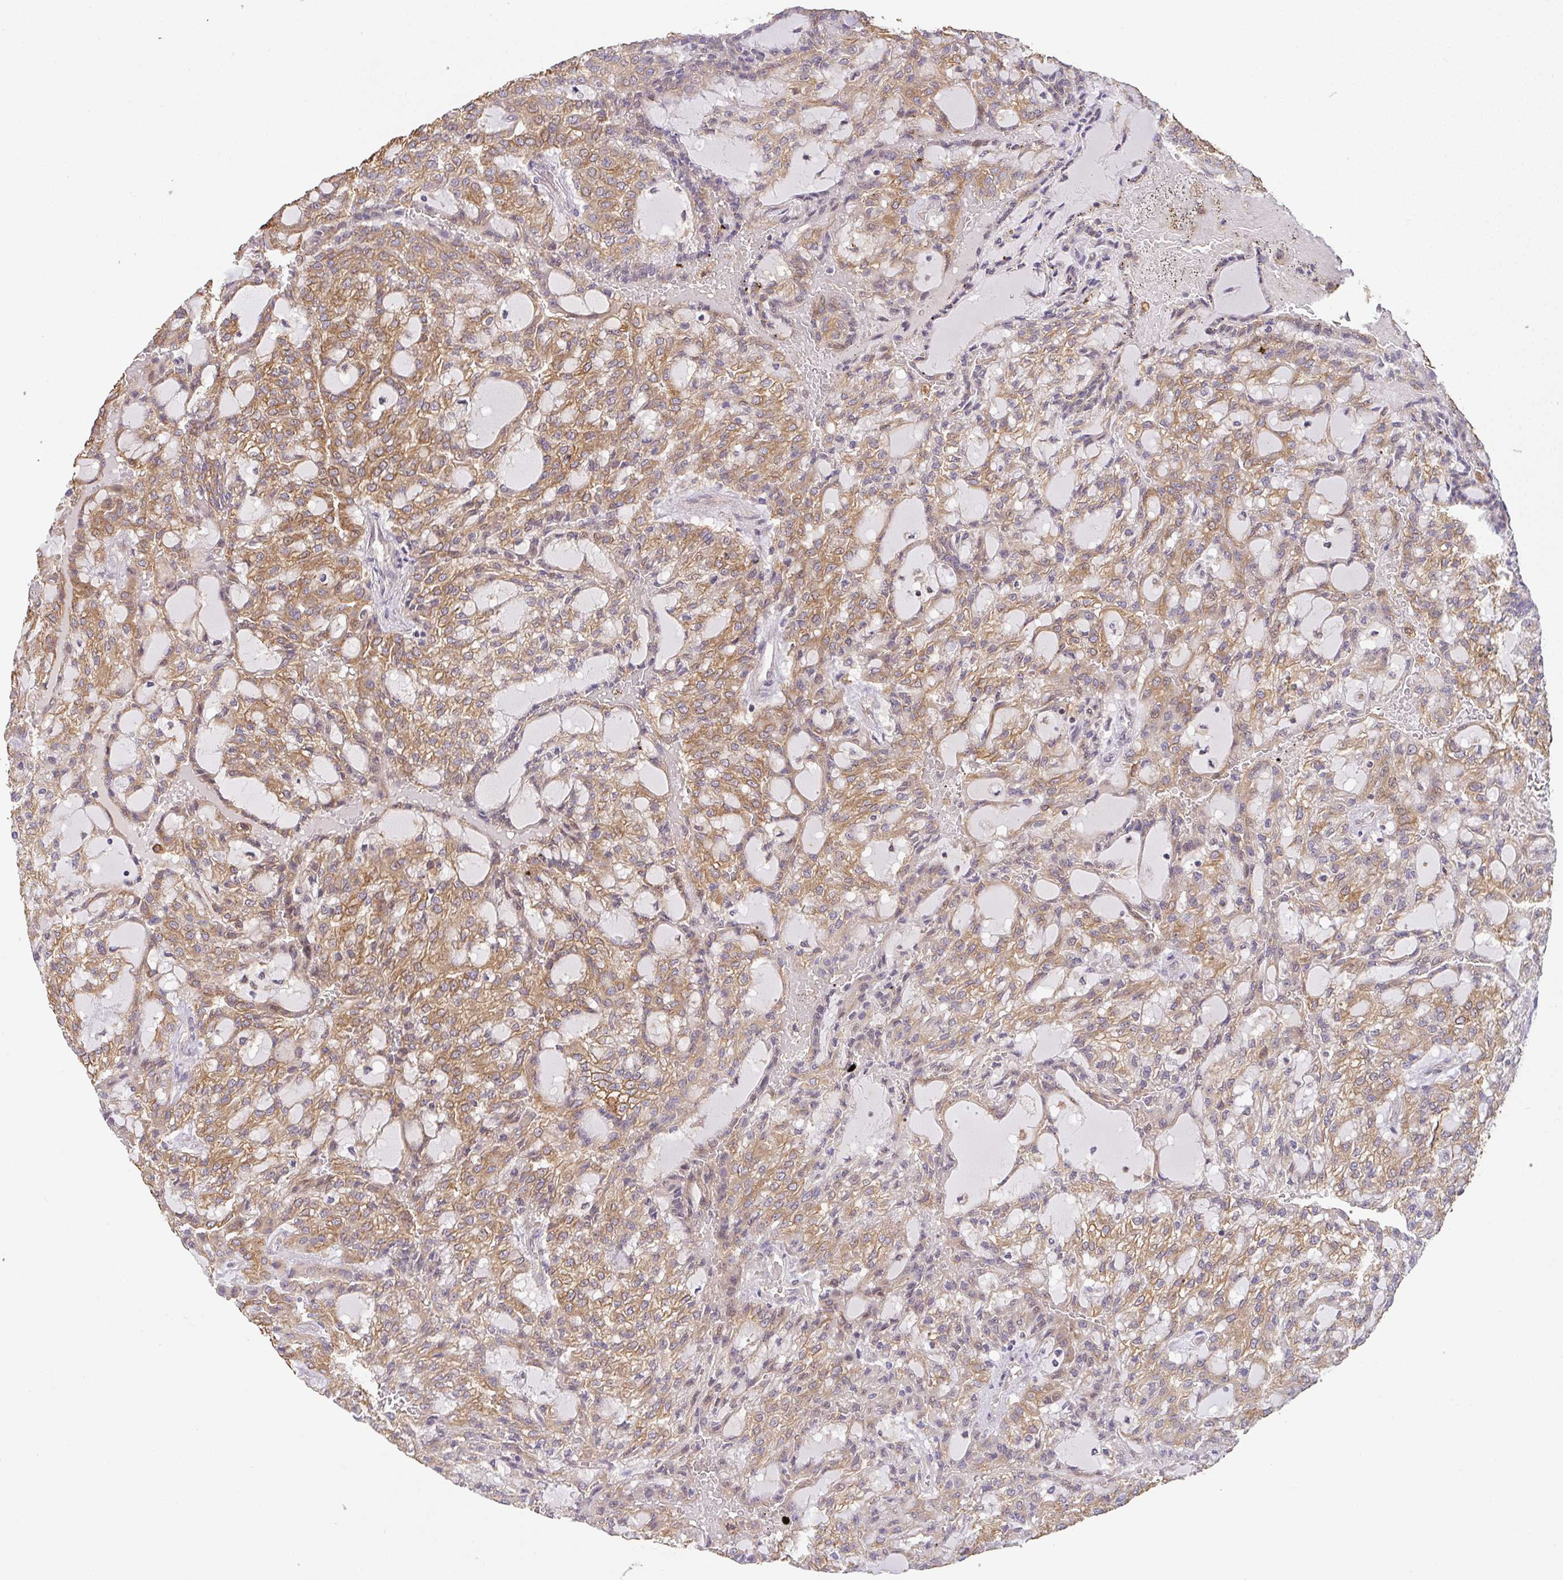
{"staining": {"intensity": "moderate", "quantity": ">75%", "location": "cytoplasmic/membranous"}, "tissue": "renal cancer", "cell_type": "Tumor cells", "image_type": "cancer", "snomed": [{"axis": "morphology", "description": "Adenocarcinoma, NOS"}, {"axis": "topography", "description": "Kidney"}], "caption": "Immunohistochemical staining of human renal cancer (adenocarcinoma) exhibits moderate cytoplasmic/membranous protein staining in about >75% of tumor cells. The protein of interest is stained brown, and the nuclei are stained in blue (DAB IHC with brightfield microscopy, high magnification).", "gene": "EEF1AKMT1", "patient": {"sex": "male", "age": 63}}